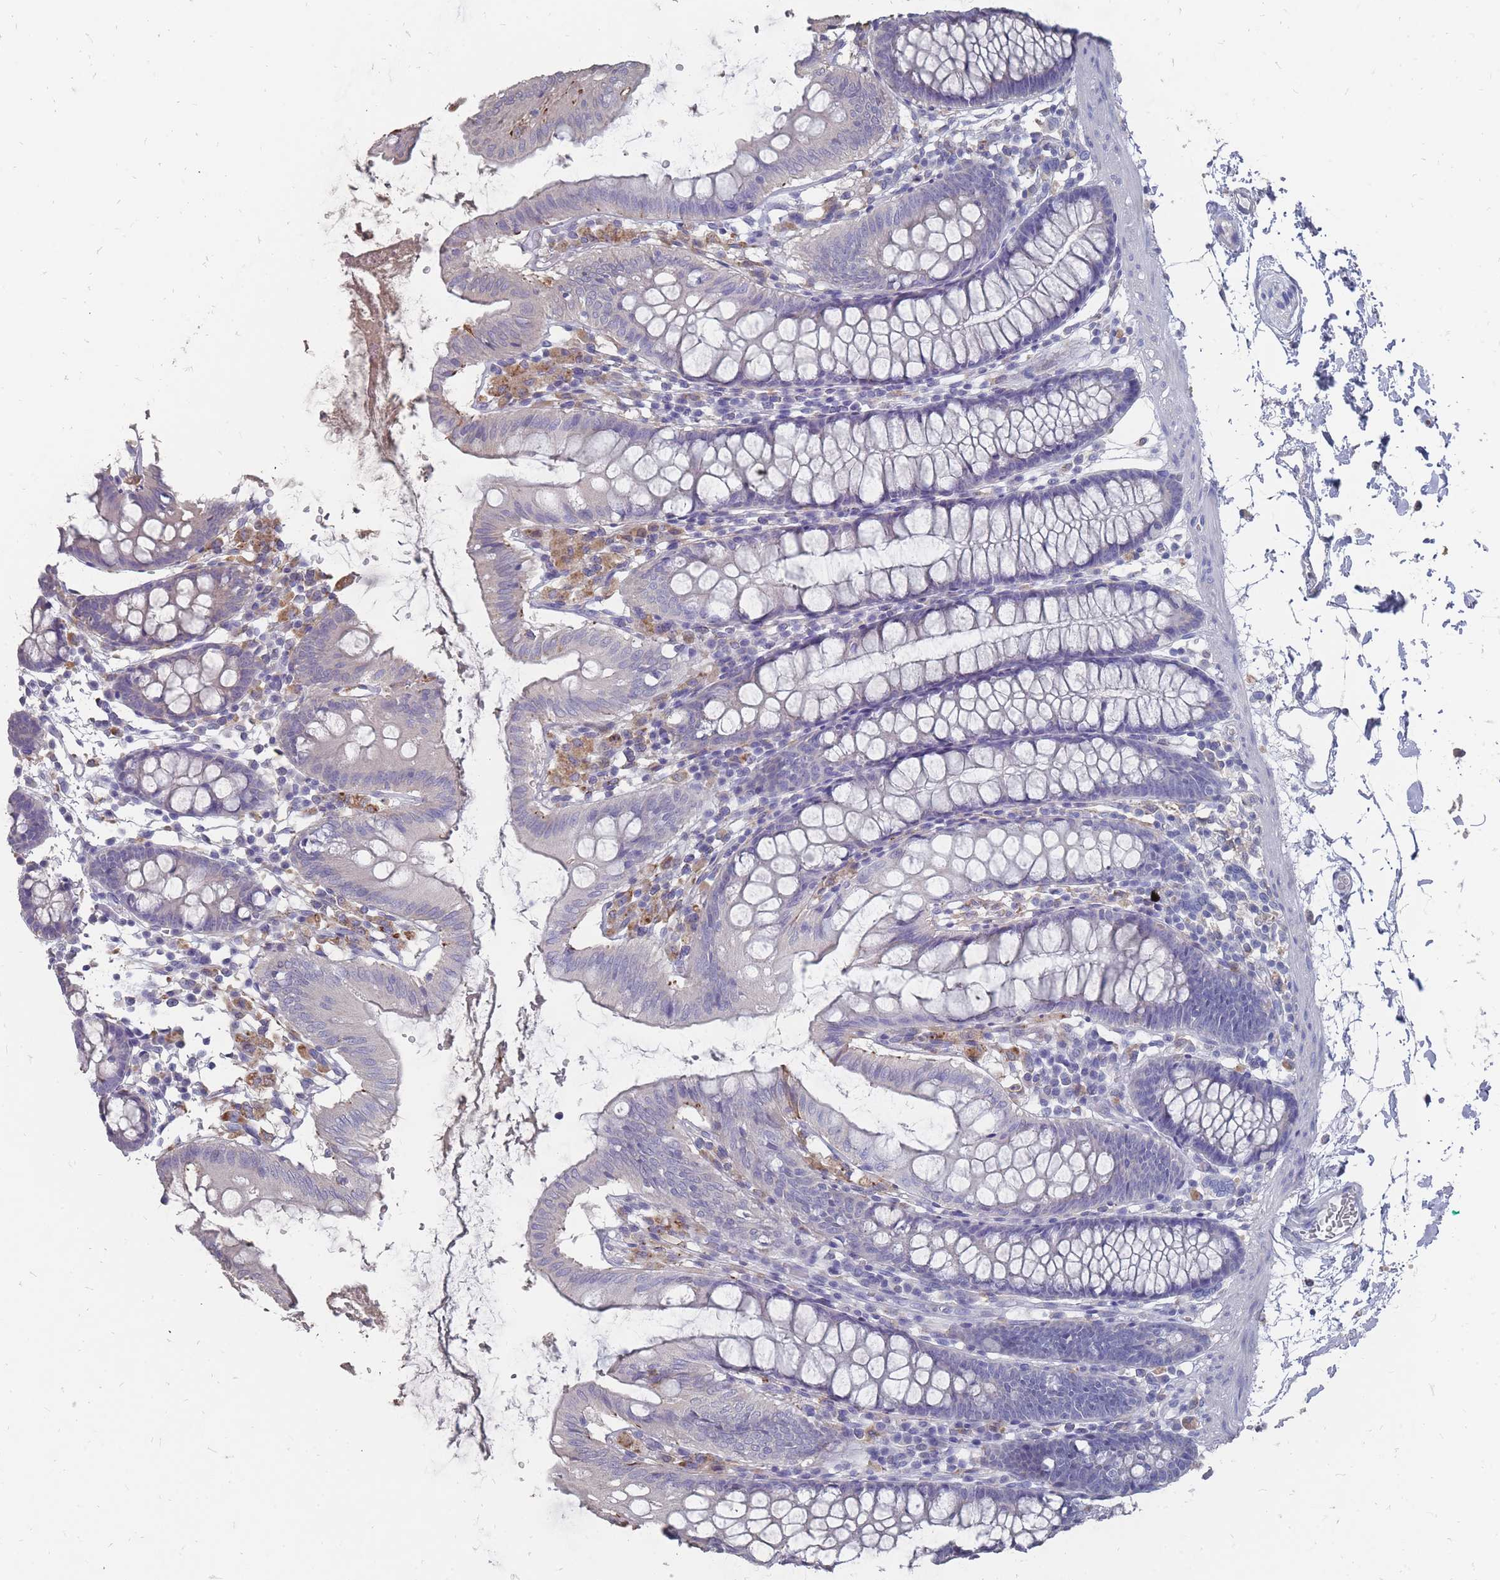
{"staining": {"intensity": "negative", "quantity": "none", "location": "none"}, "tissue": "colon", "cell_type": "Endothelial cells", "image_type": "normal", "snomed": [{"axis": "morphology", "description": "Normal tissue, NOS"}, {"axis": "topography", "description": "Colon"}], "caption": "Immunohistochemistry of normal human colon demonstrates no positivity in endothelial cells.", "gene": "OTULINL", "patient": {"sex": "male", "age": 75}}